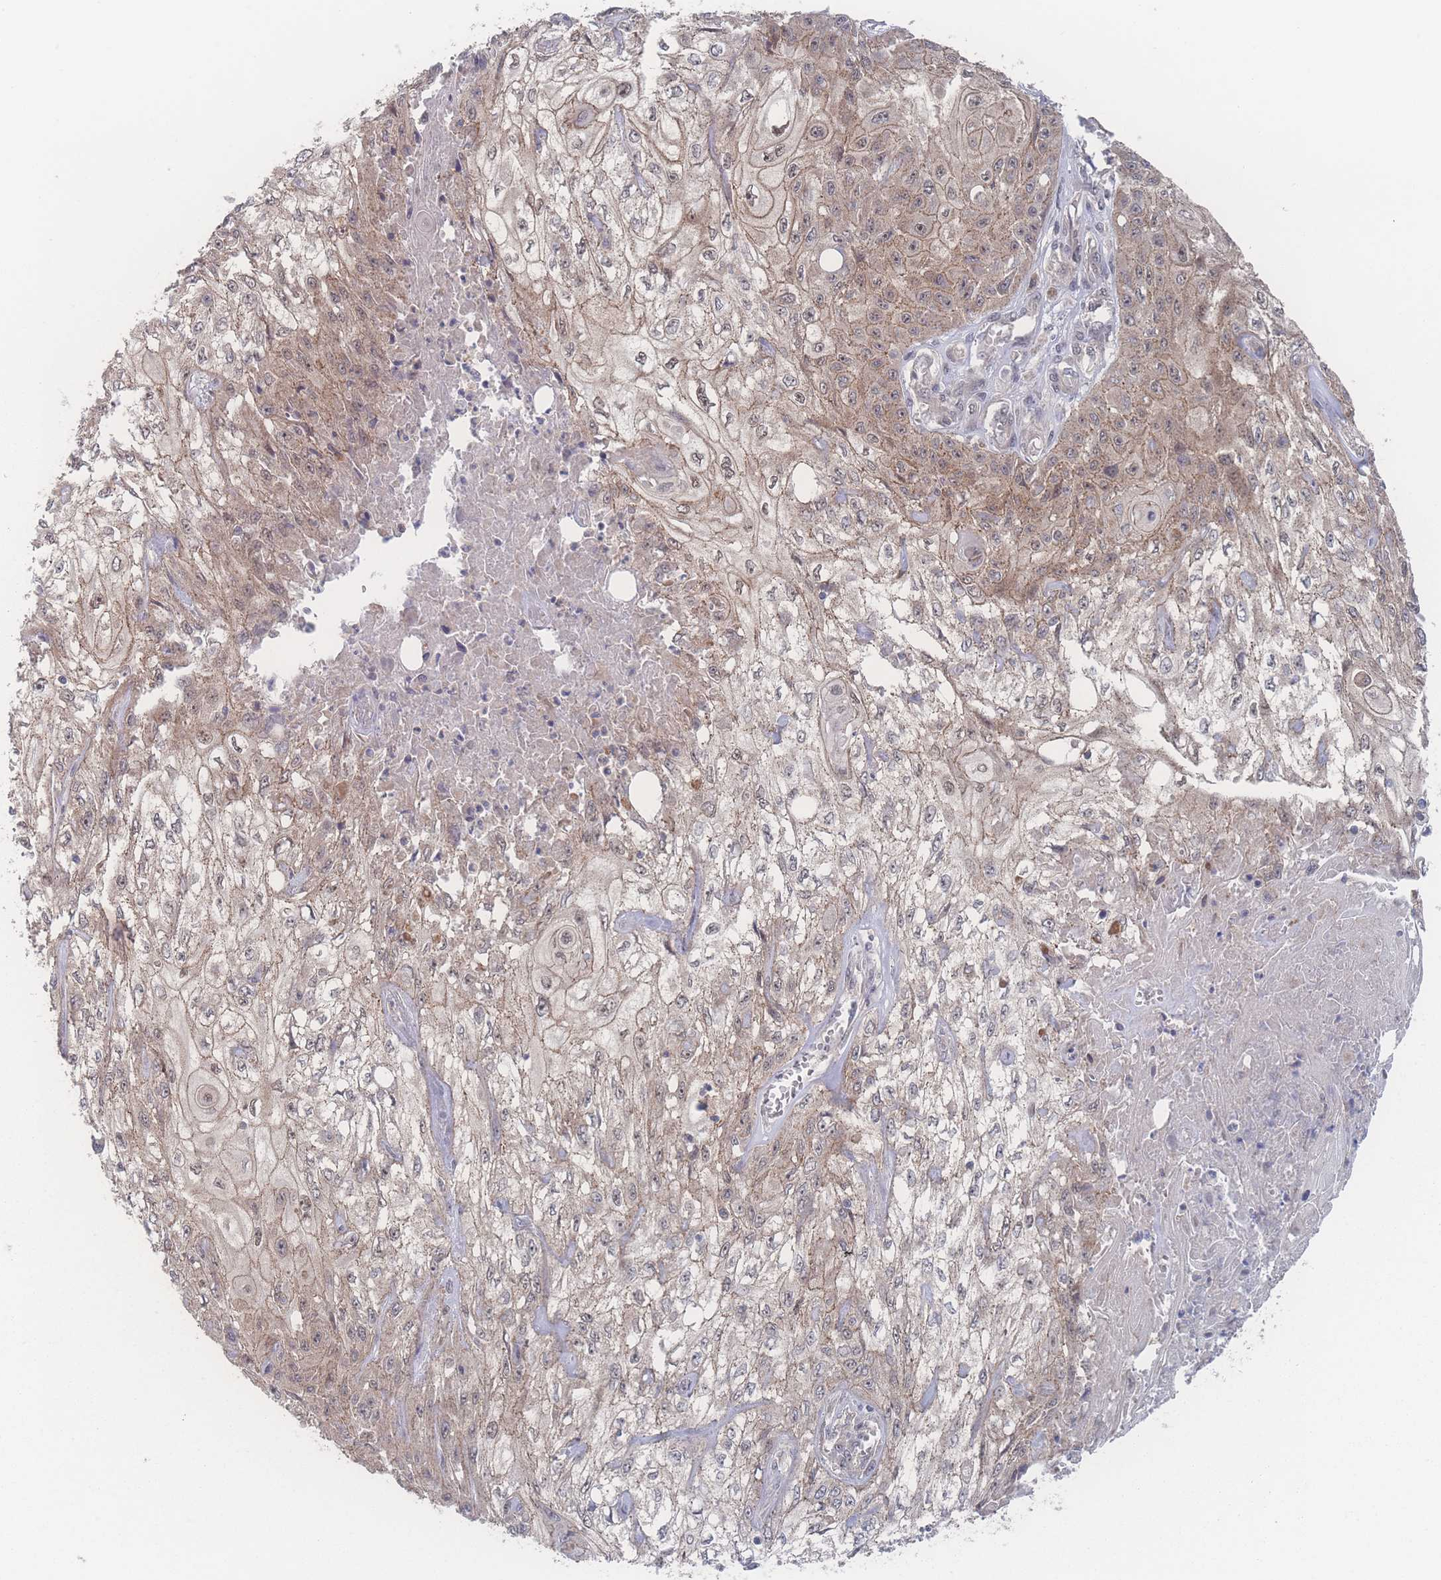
{"staining": {"intensity": "weak", "quantity": ">75%", "location": "cytoplasmic/membranous,nuclear"}, "tissue": "skin cancer", "cell_type": "Tumor cells", "image_type": "cancer", "snomed": [{"axis": "morphology", "description": "Squamous cell carcinoma, NOS"}, {"axis": "morphology", "description": "Squamous cell carcinoma, metastatic, NOS"}, {"axis": "topography", "description": "Skin"}, {"axis": "topography", "description": "Lymph node"}], "caption": "Skin cancer (metastatic squamous cell carcinoma) was stained to show a protein in brown. There is low levels of weak cytoplasmic/membranous and nuclear staining in about >75% of tumor cells. The protein is stained brown, and the nuclei are stained in blue (DAB IHC with brightfield microscopy, high magnification).", "gene": "NBEAL1", "patient": {"sex": "male", "age": 75}}